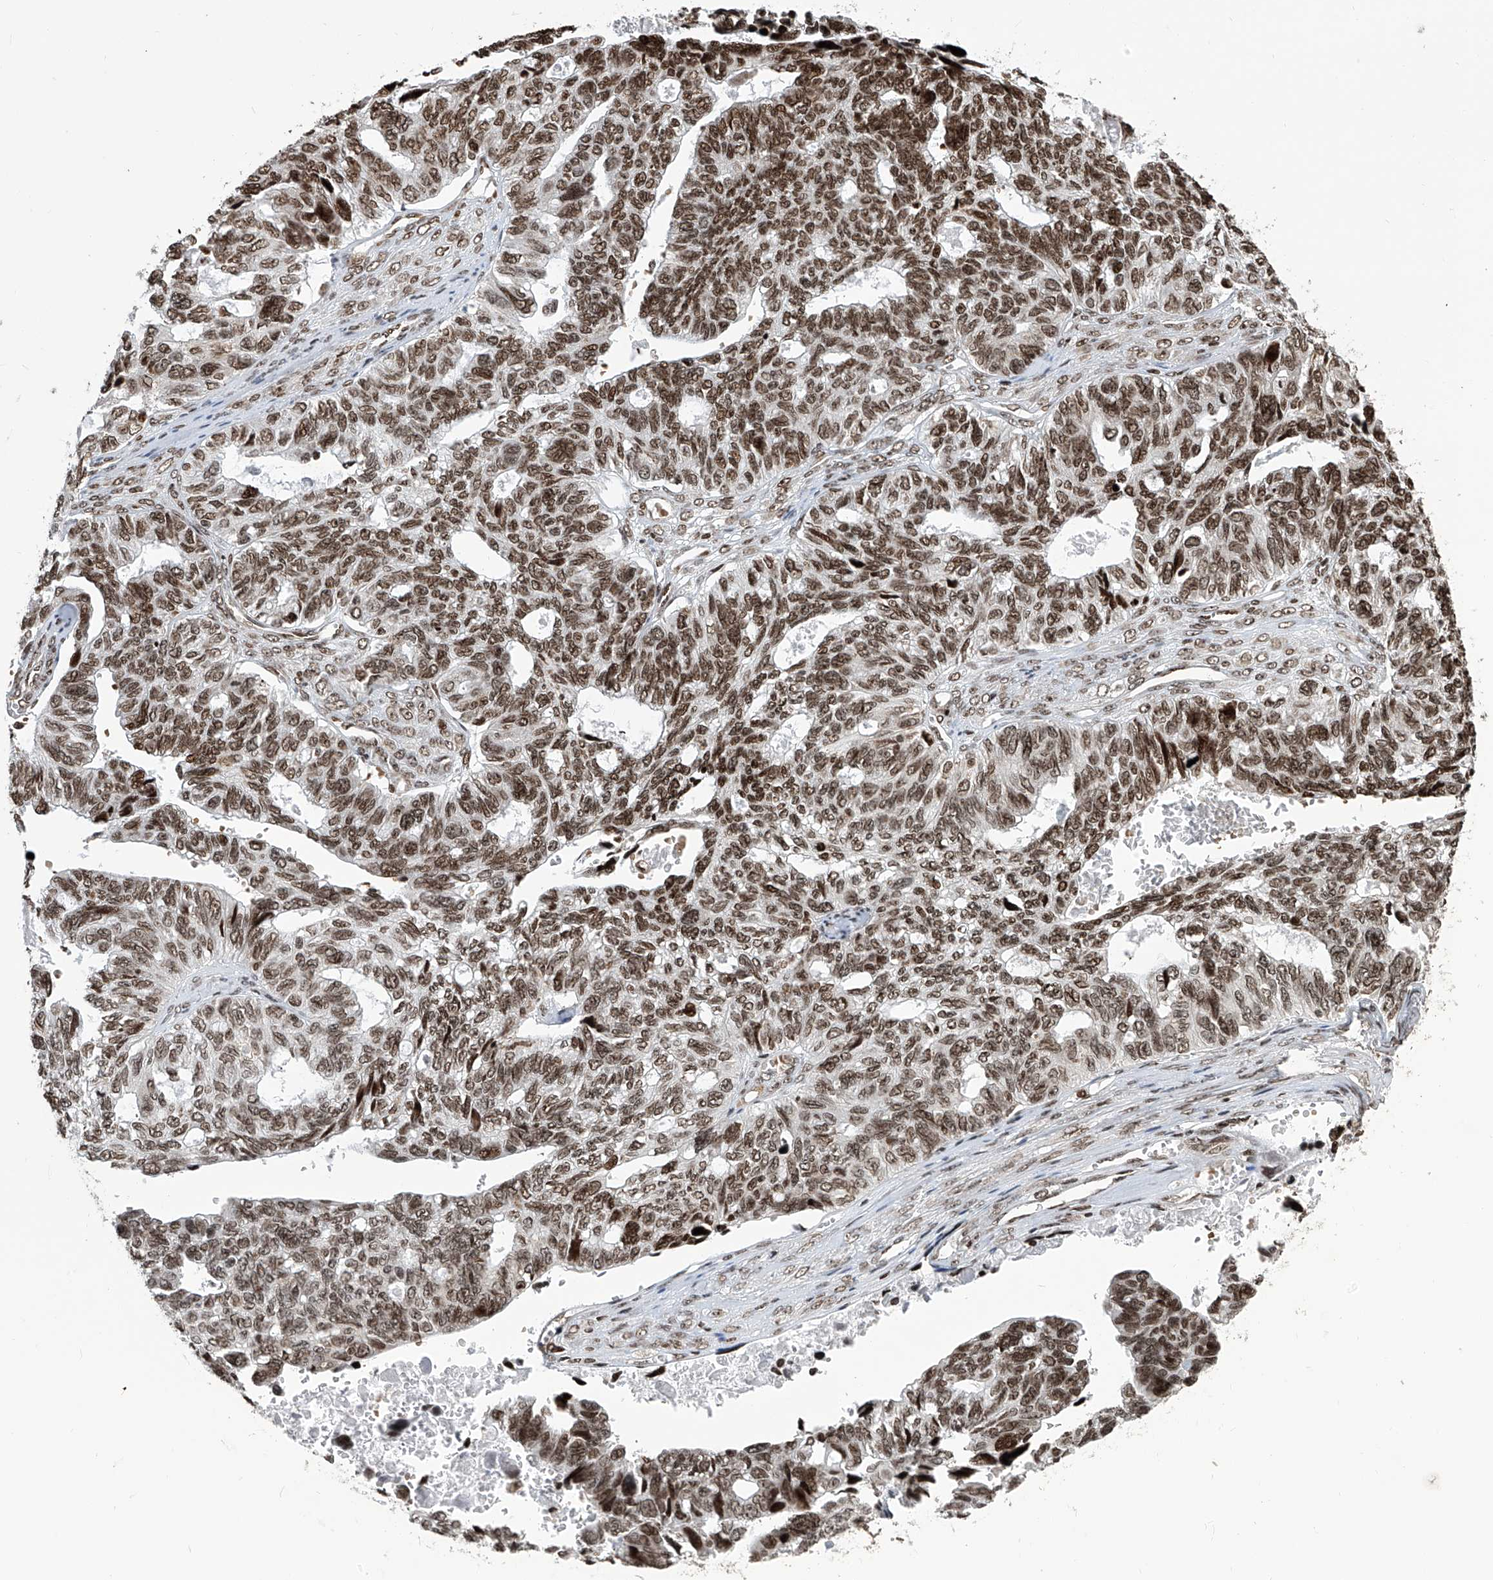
{"staining": {"intensity": "moderate", "quantity": ">75%", "location": "nuclear"}, "tissue": "ovarian cancer", "cell_type": "Tumor cells", "image_type": "cancer", "snomed": [{"axis": "morphology", "description": "Cystadenocarcinoma, serous, NOS"}, {"axis": "topography", "description": "Ovary"}], "caption": "Protein staining displays moderate nuclear staining in approximately >75% of tumor cells in ovarian cancer.", "gene": "PAK1IP1", "patient": {"sex": "female", "age": 79}}